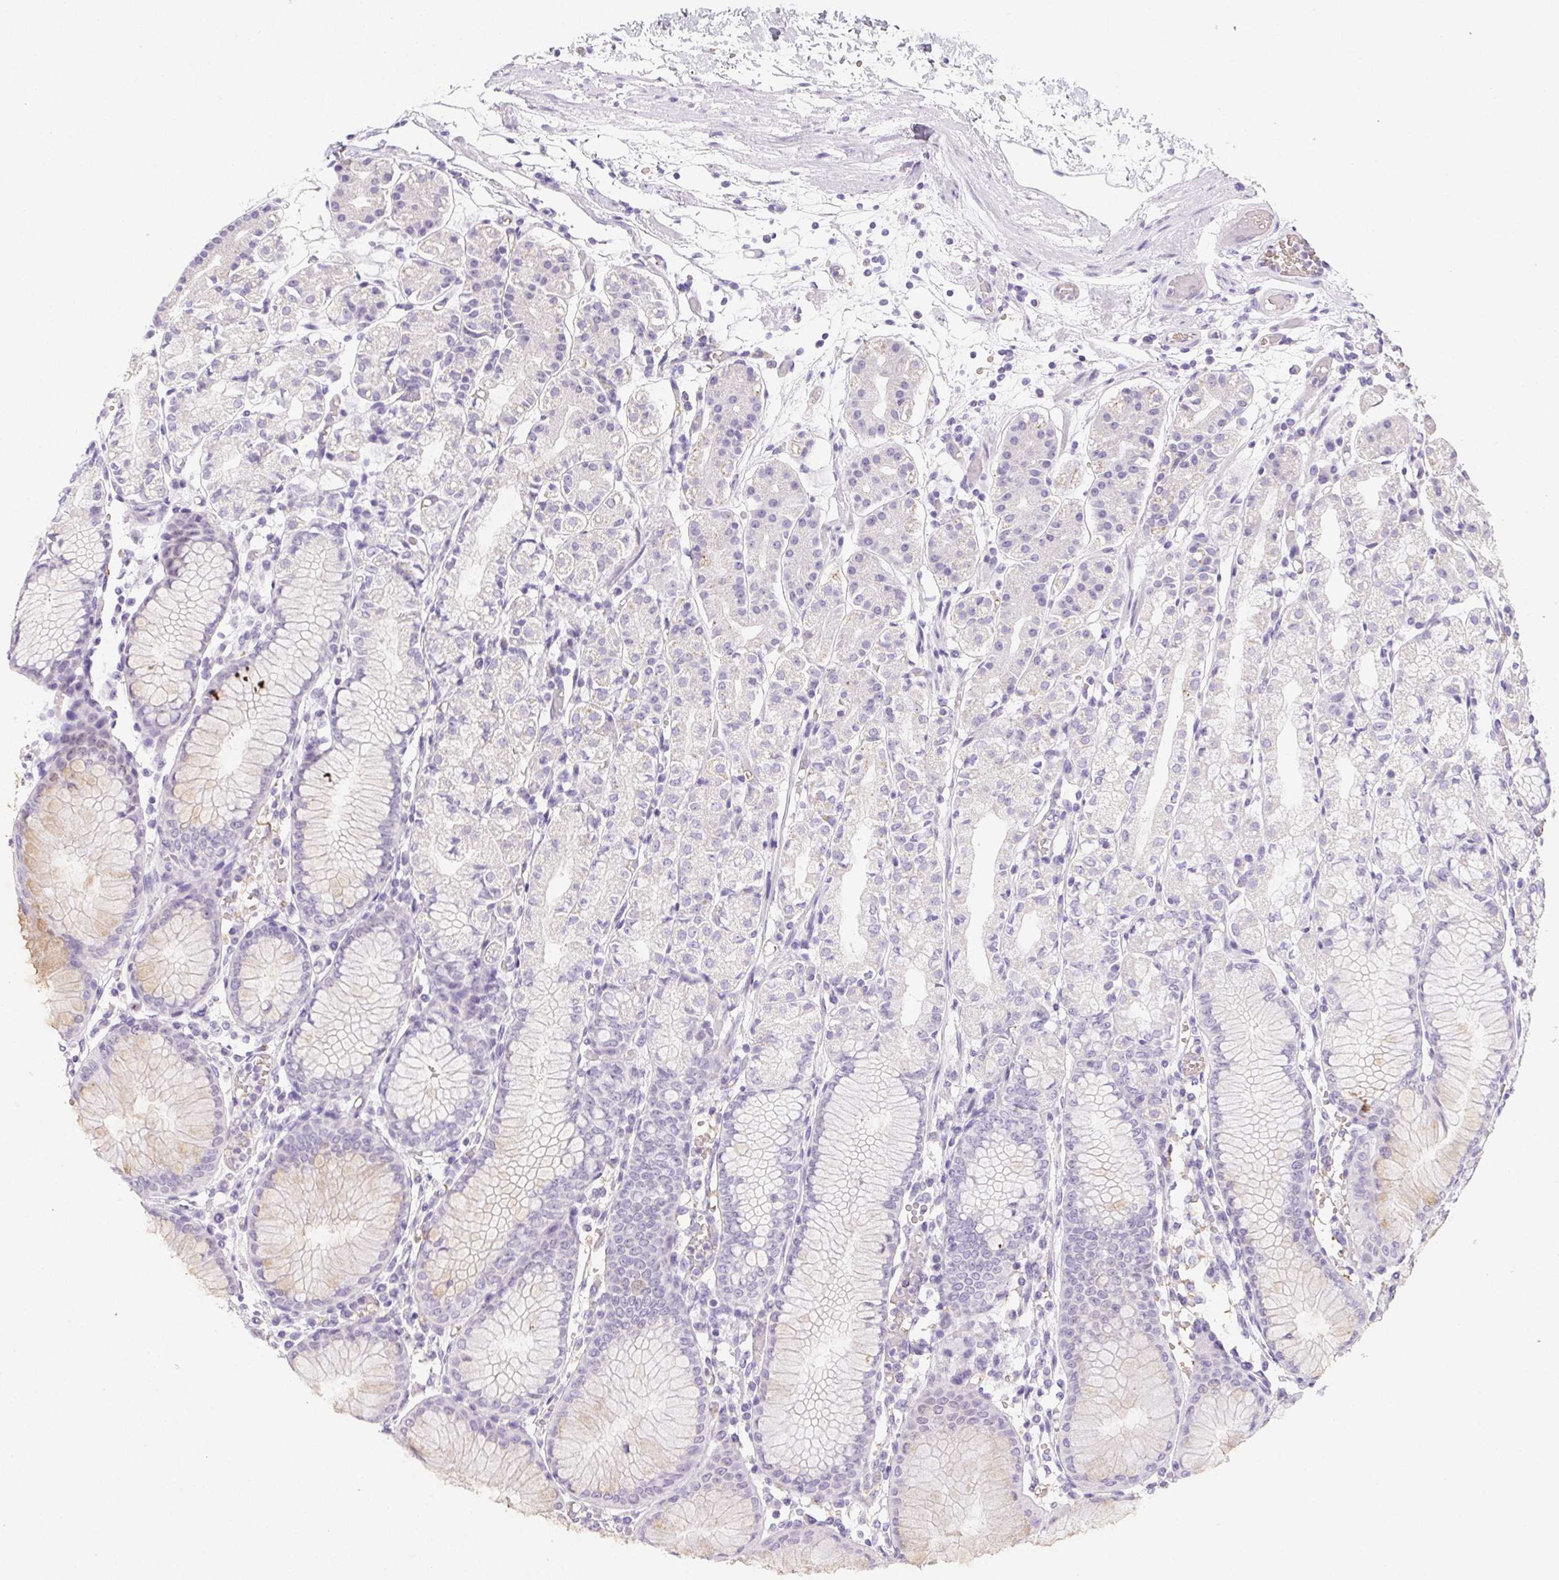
{"staining": {"intensity": "negative", "quantity": "none", "location": "none"}, "tissue": "stomach", "cell_type": "Glandular cells", "image_type": "normal", "snomed": [{"axis": "morphology", "description": "Normal tissue, NOS"}, {"axis": "topography", "description": "Stomach"}], "caption": "Immunohistochemical staining of unremarkable stomach displays no significant expression in glandular cells.", "gene": "DCD", "patient": {"sex": "female", "age": 57}}